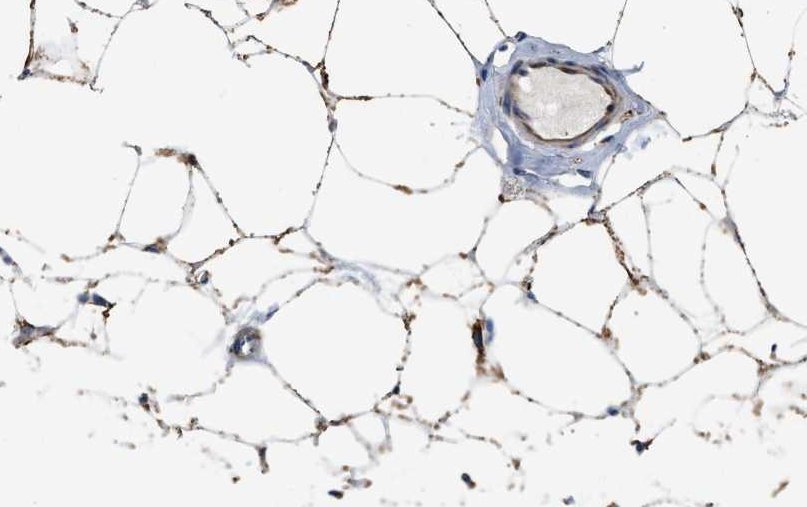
{"staining": {"intensity": "moderate", "quantity": ">75%", "location": "cytoplasmic/membranous"}, "tissue": "adipose tissue", "cell_type": "Adipocytes", "image_type": "normal", "snomed": [{"axis": "morphology", "description": "Normal tissue, NOS"}, {"axis": "topography", "description": "Breast"}, {"axis": "topography", "description": "Soft tissue"}], "caption": "Brown immunohistochemical staining in benign human adipose tissue exhibits moderate cytoplasmic/membranous positivity in about >75% of adipocytes.", "gene": "CCM2", "patient": {"sex": "female", "age": 75}}